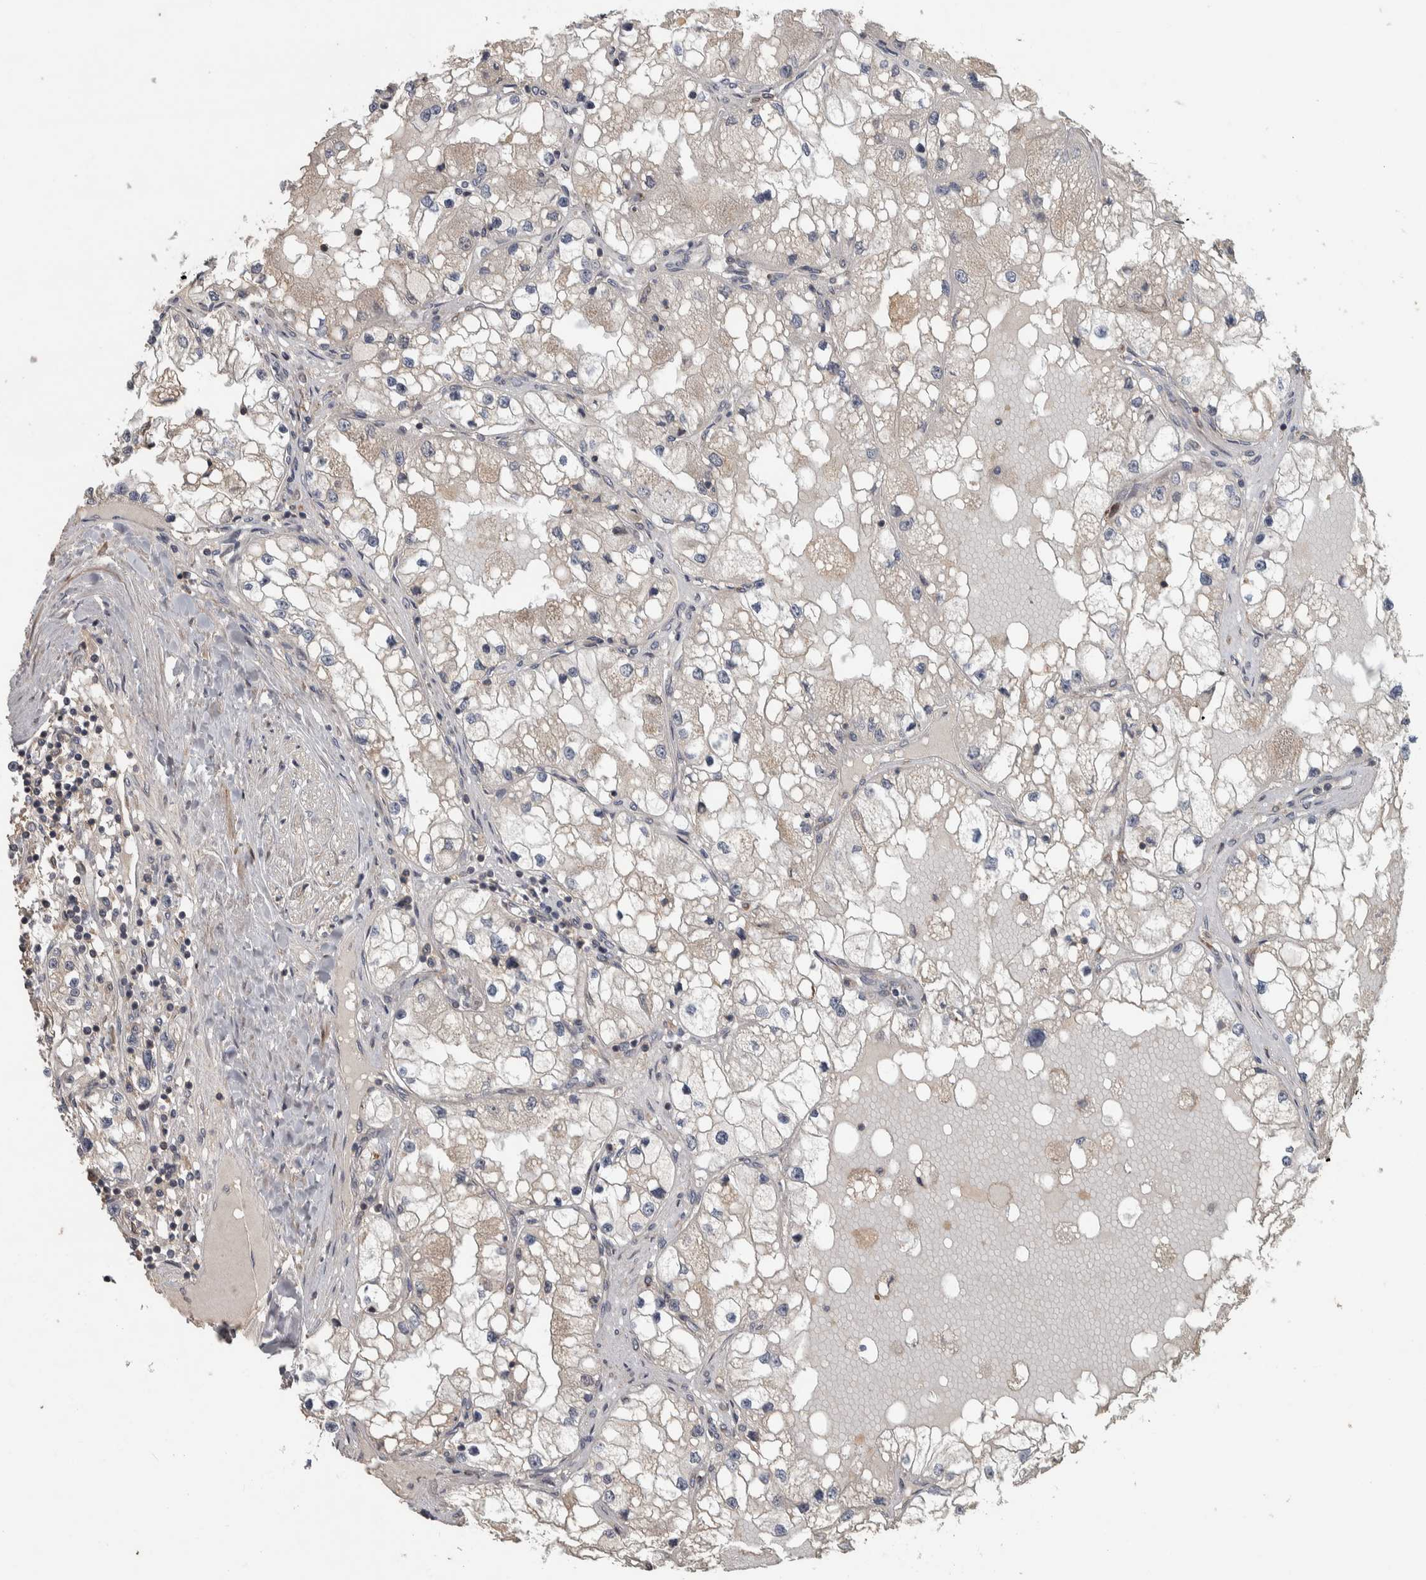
{"staining": {"intensity": "weak", "quantity": "<25%", "location": "cytoplasmic/membranous"}, "tissue": "renal cancer", "cell_type": "Tumor cells", "image_type": "cancer", "snomed": [{"axis": "morphology", "description": "Adenocarcinoma, NOS"}, {"axis": "topography", "description": "Kidney"}], "caption": "Adenocarcinoma (renal) stained for a protein using immunohistochemistry displays no staining tumor cells.", "gene": "ERAL1", "patient": {"sex": "male", "age": 68}}